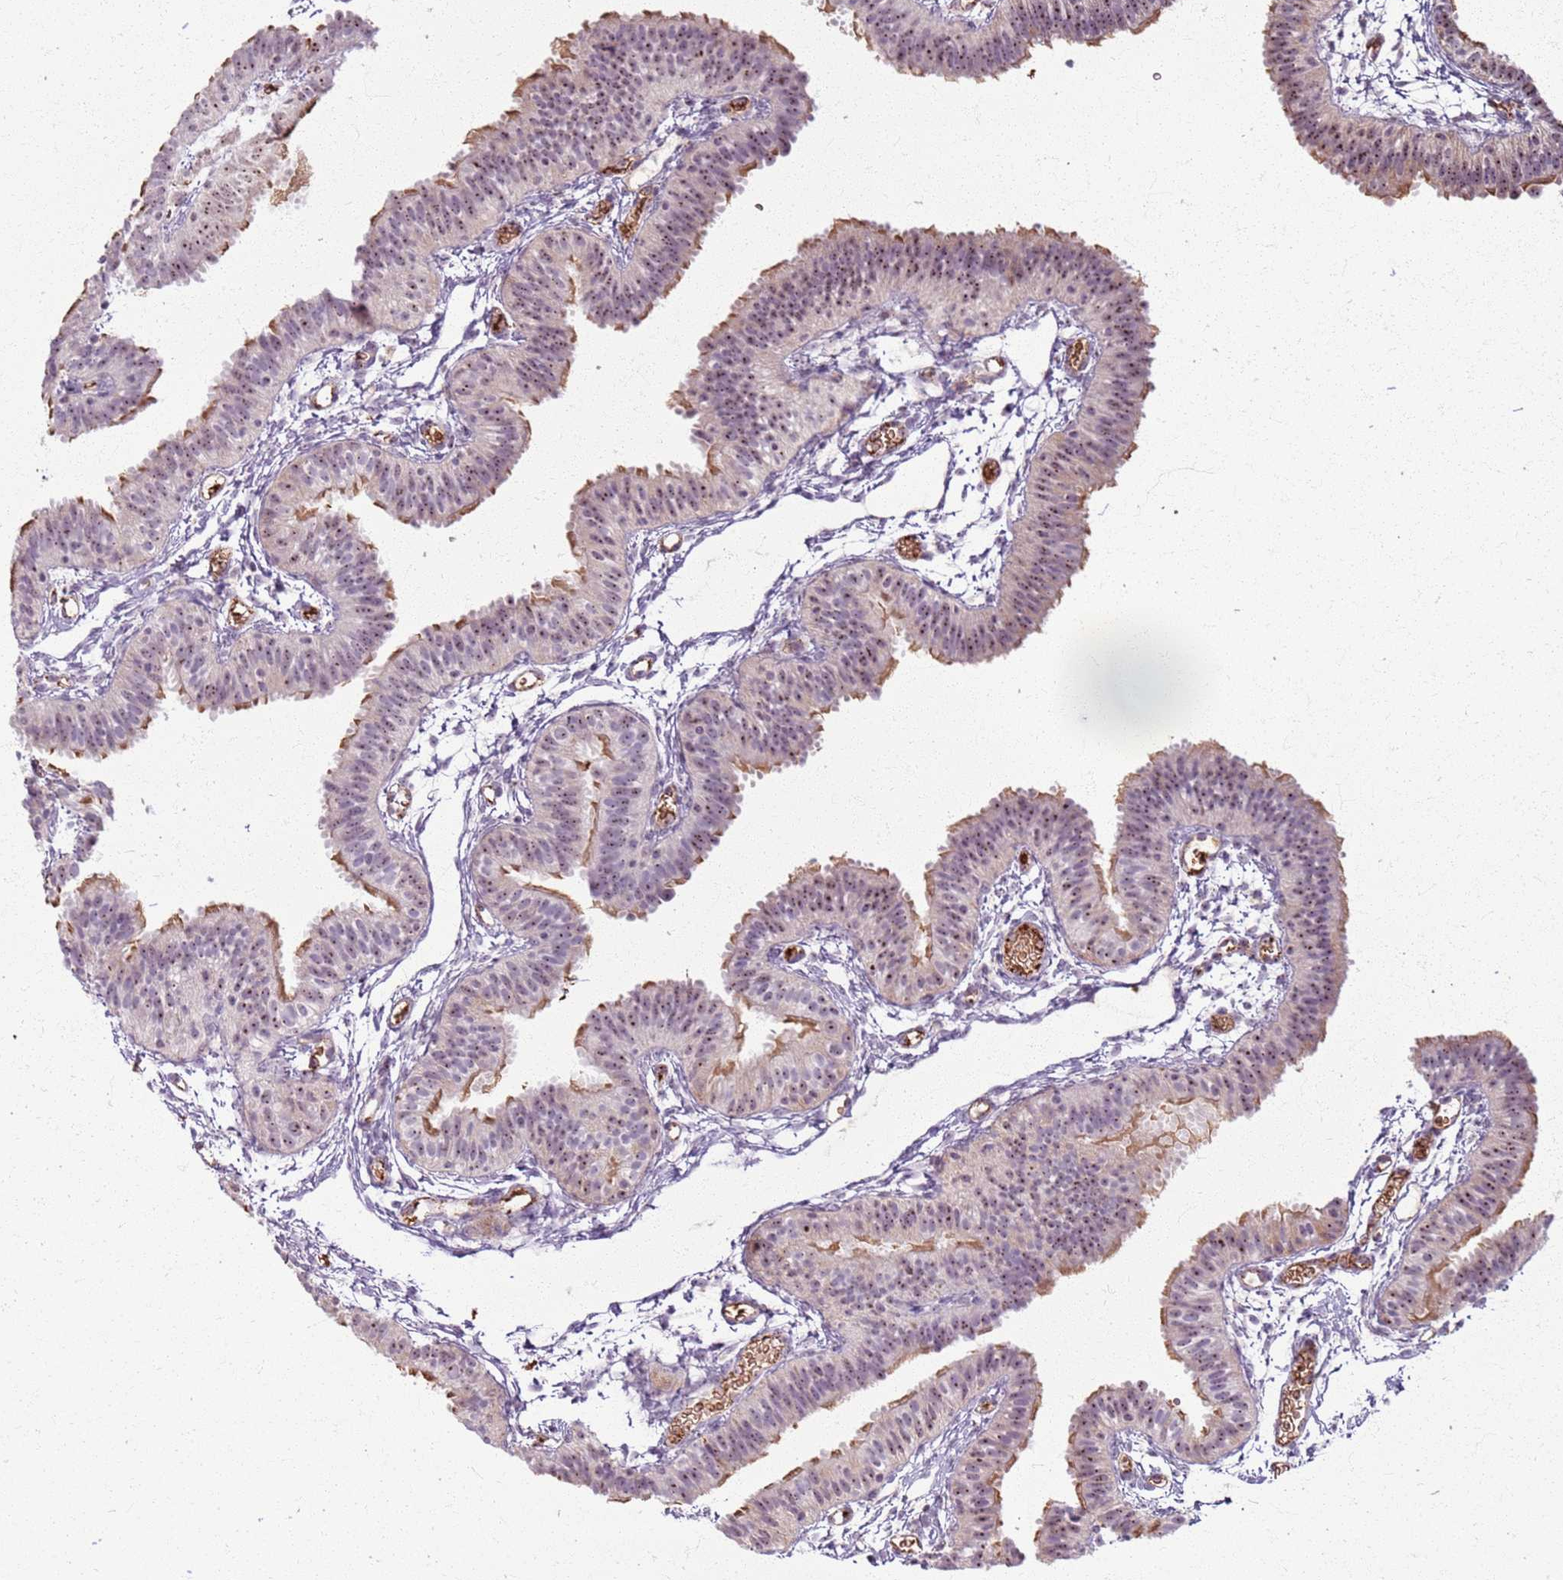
{"staining": {"intensity": "moderate", "quantity": "25%-75%", "location": "cytoplasmic/membranous,nuclear"}, "tissue": "fallopian tube", "cell_type": "Glandular cells", "image_type": "normal", "snomed": [{"axis": "morphology", "description": "Normal tissue, NOS"}, {"axis": "topography", "description": "Fallopian tube"}], "caption": "IHC (DAB) staining of unremarkable fallopian tube demonstrates moderate cytoplasmic/membranous,nuclear protein positivity in approximately 25%-75% of glandular cells. Nuclei are stained in blue.", "gene": "KRI1", "patient": {"sex": "female", "age": 35}}